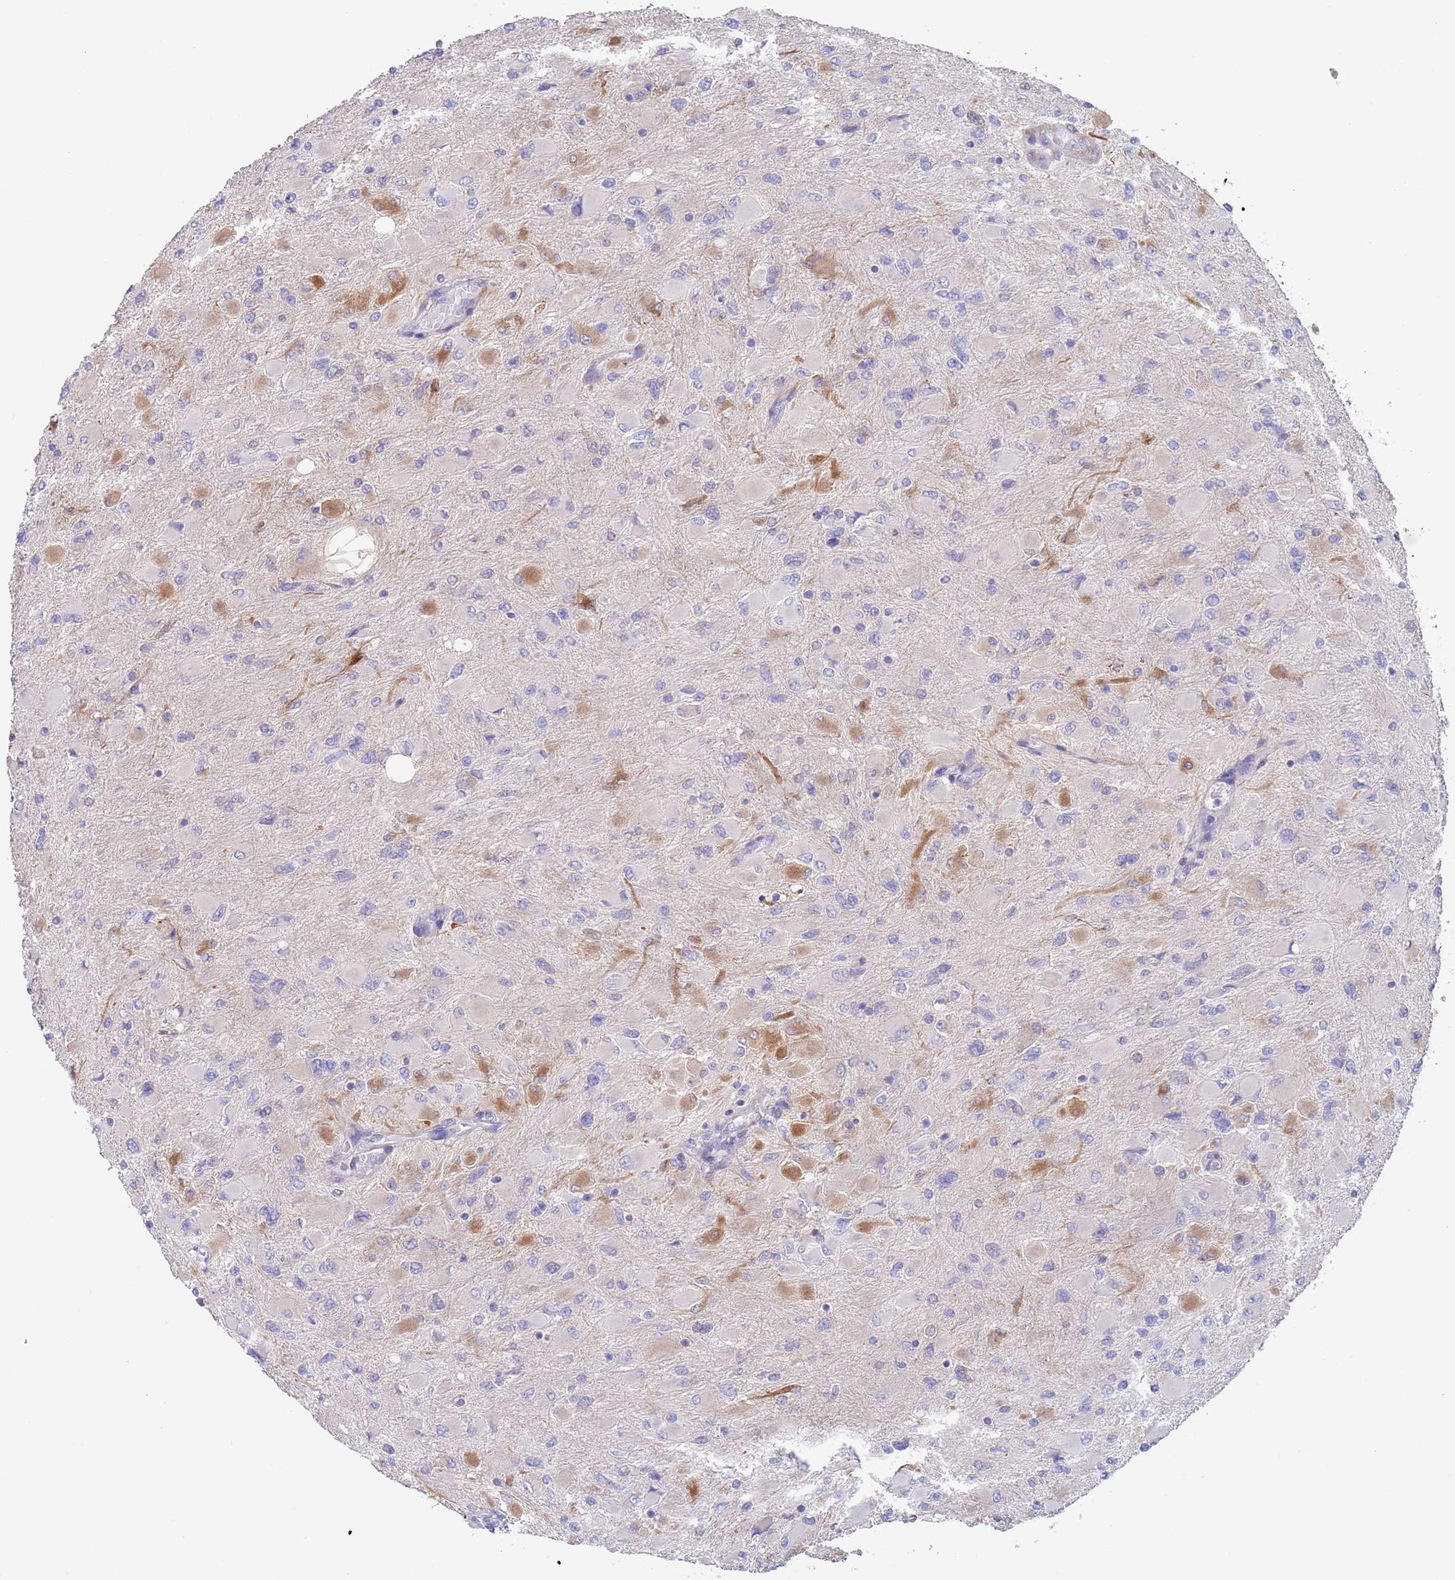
{"staining": {"intensity": "negative", "quantity": "none", "location": "none"}, "tissue": "glioma", "cell_type": "Tumor cells", "image_type": "cancer", "snomed": [{"axis": "morphology", "description": "Glioma, malignant, High grade"}, {"axis": "topography", "description": "Cerebral cortex"}], "caption": "An IHC micrograph of glioma is shown. There is no staining in tumor cells of glioma.", "gene": "RNF169", "patient": {"sex": "female", "age": 36}}